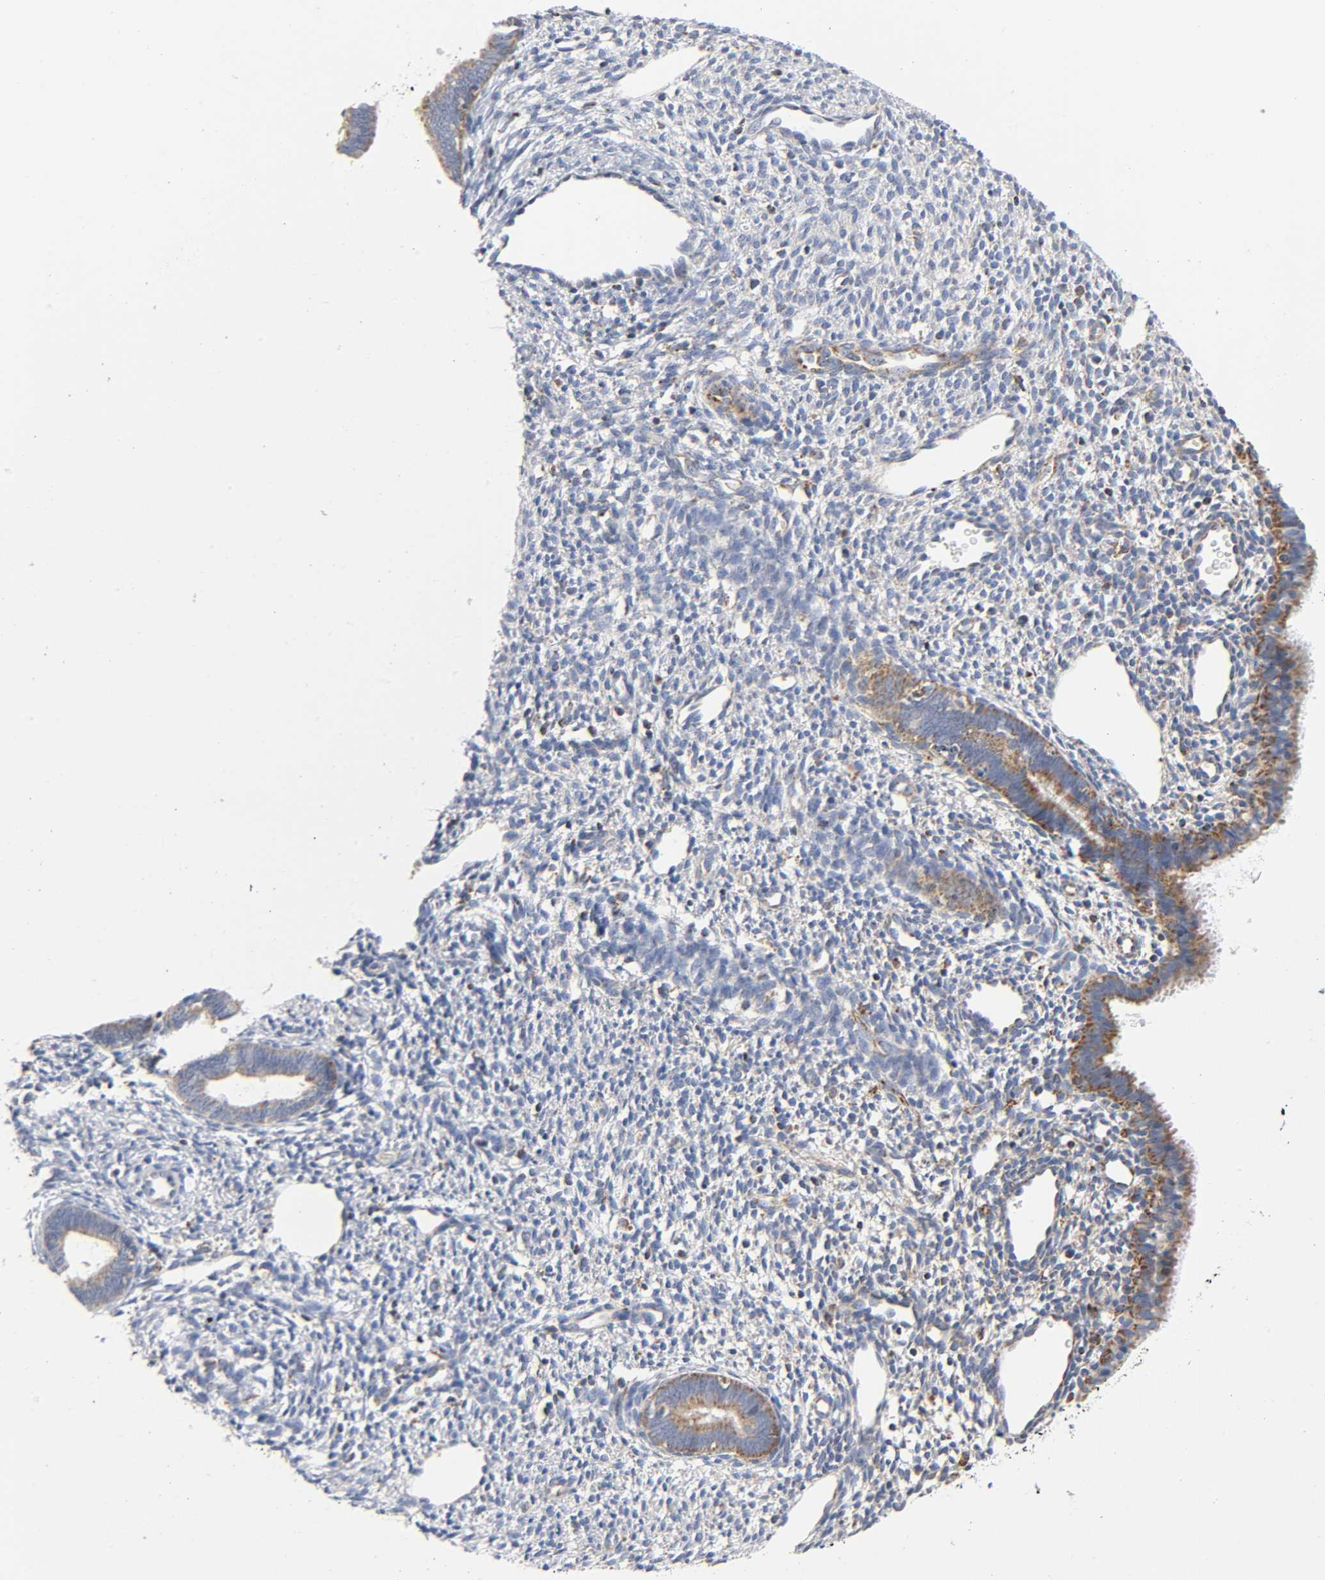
{"staining": {"intensity": "negative", "quantity": "none", "location": "none"}, "tissue": "endometrium", "cell_type": "Cells in endometrial stroma", "image_type": "normal", "snomed": [{"axis": "morphology", "description": "Normal tissue, NOS"}, {"axis": "topography", "description": "Endometrium"}], "caption": "Histopathology image shows no significant protein staining in cells in endometrial stroma of benign endometrium.", "gene": "BAK1", "patient": {"sex": "female", "age": 27}}